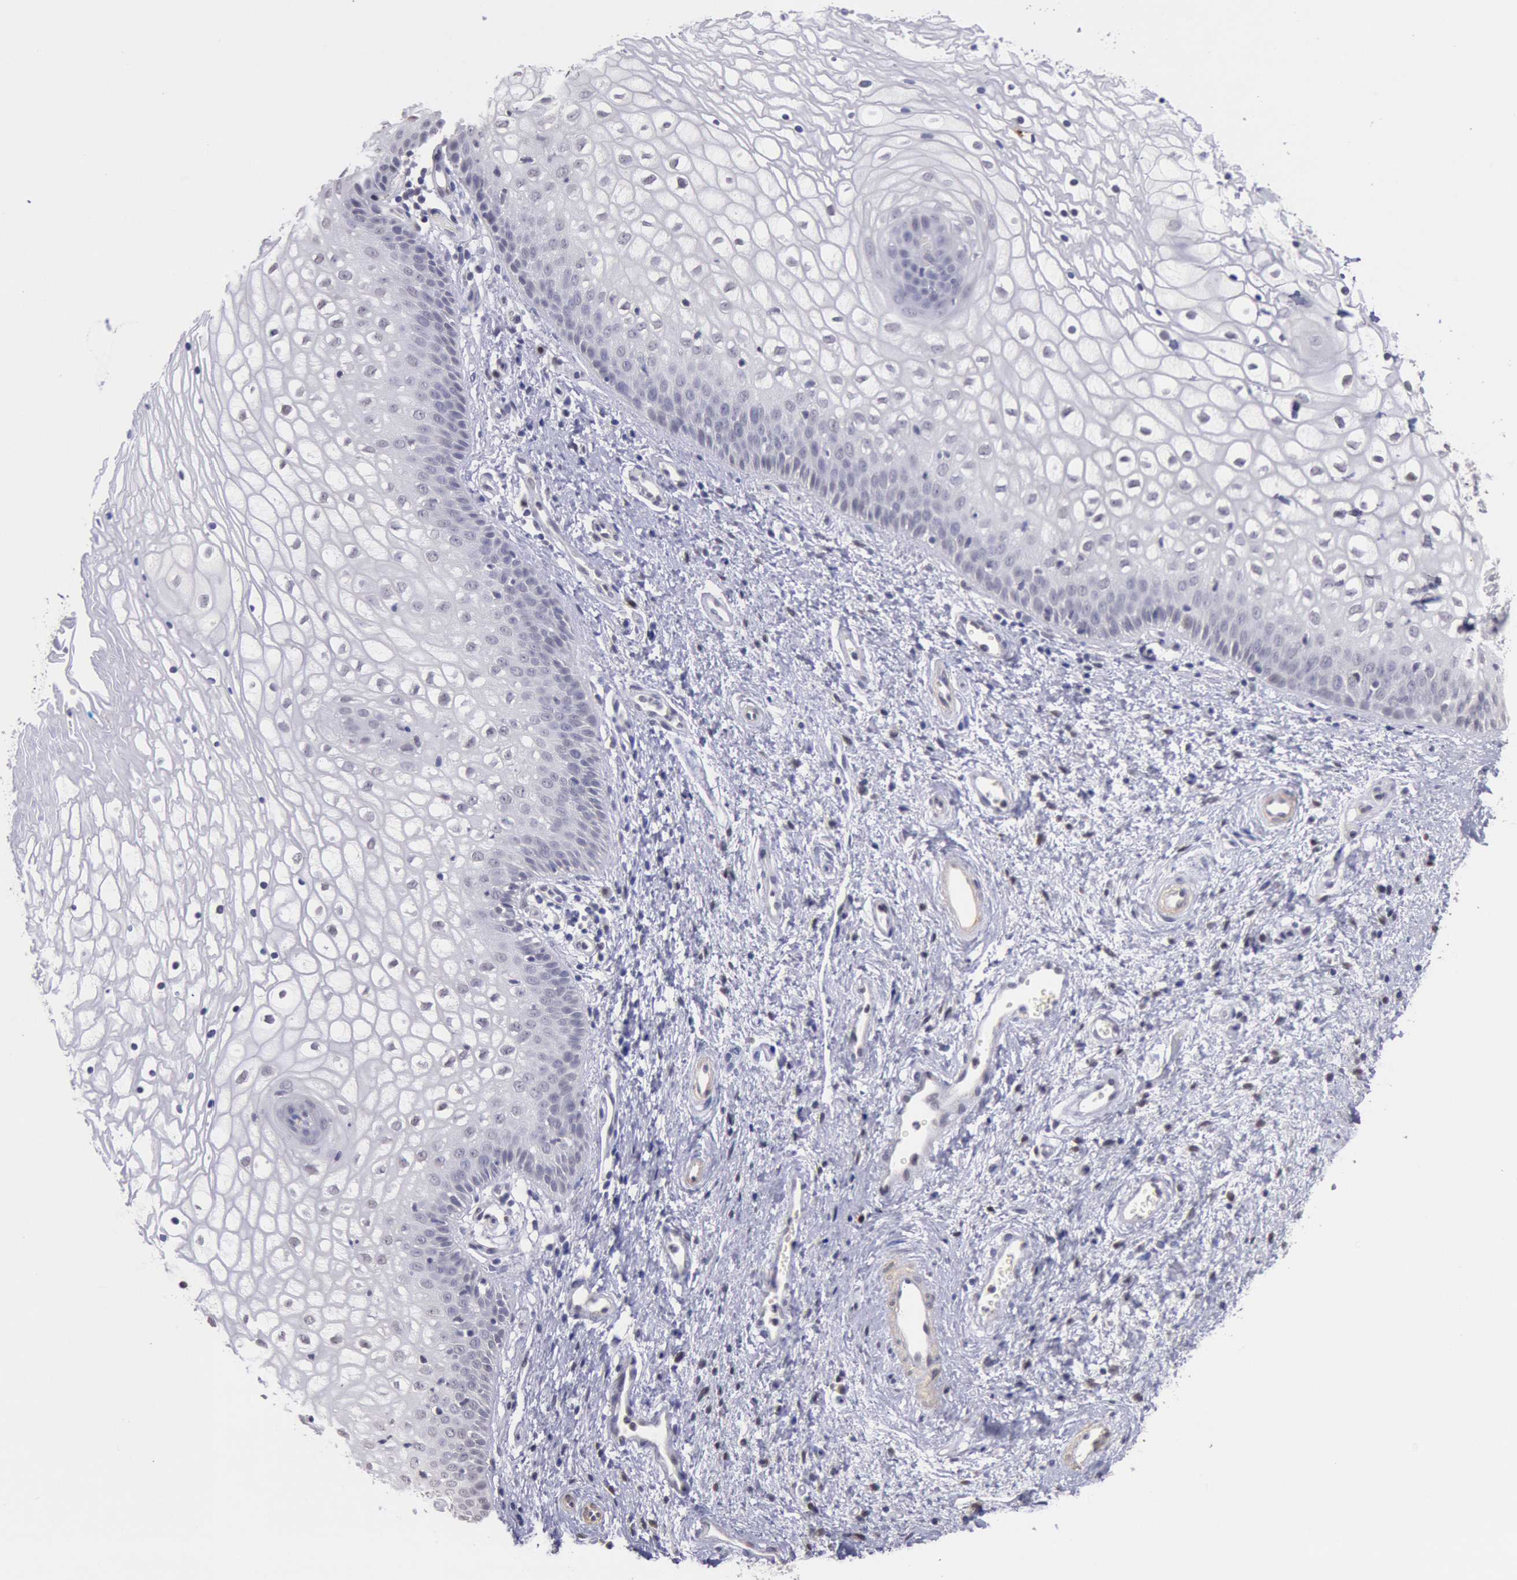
{"staining": {"intensity": "negative", "quantity": "none", "location": "none"}, "tissue": "vagina", "cell_type": "Squamous epithelial cells", "image_type": "normal", "snomed": [{"axis": "morphology", "description": "Normal tissue, NOS"}, {"axis": "topography", "description": "Vagina"}], "caption": "Immunohistochemical staining of benign human vagina demonstrates no significant expression in squamous epithelial cells. (DAB immunohistochemistry (IHC) with hematoxylin counter stain).", "gene": "MYH6", "patient": {"sex": "female", "age": 34}}